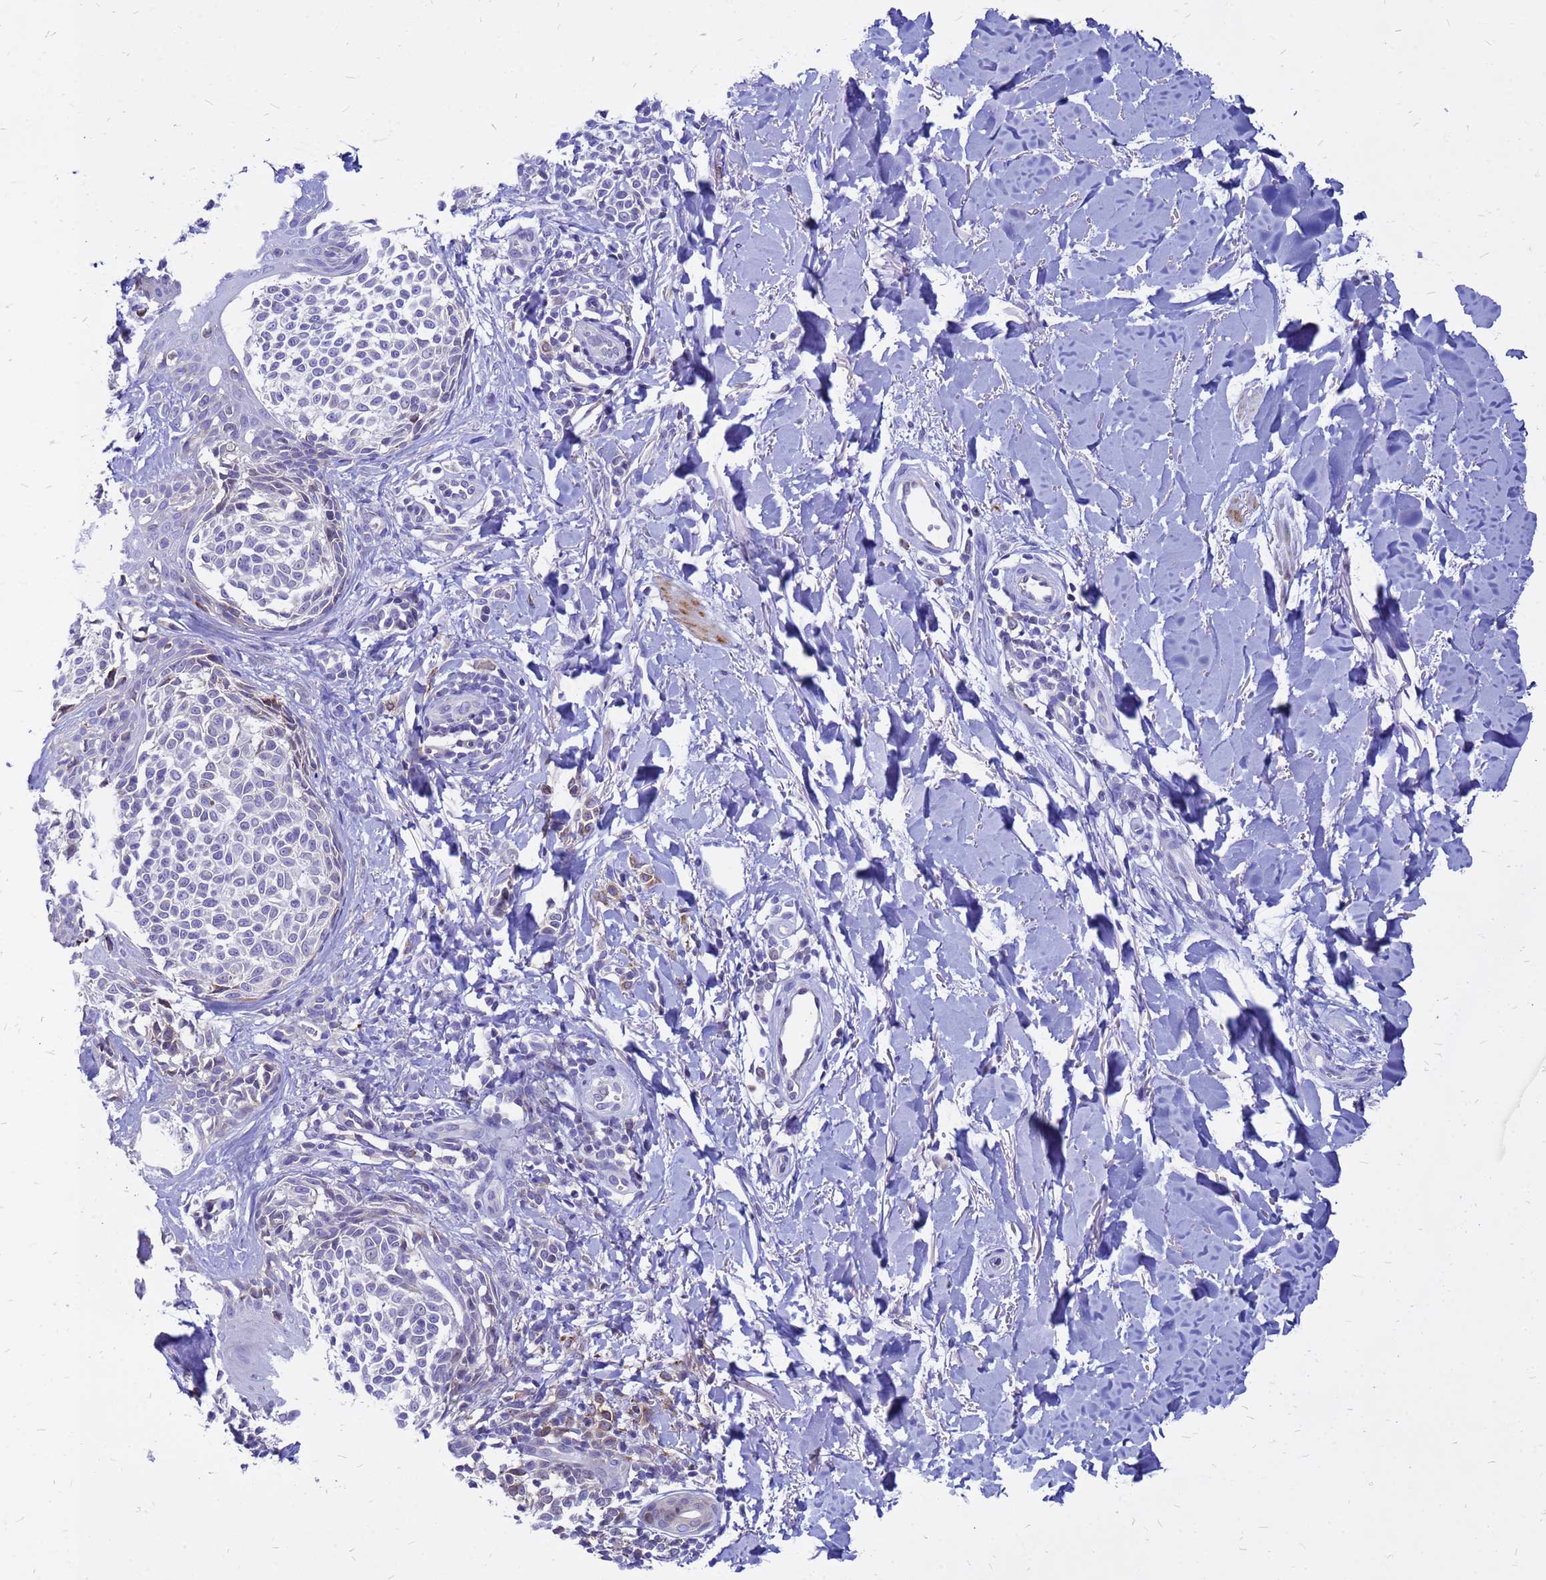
{"staining": {"intensity": "negative", "quantity": "none", "location": "none"}, "tissue": "melanoma", "cell_type": "Tumor cells", "image_type": "cancer", "snomed": [{"axis": "morphology", "description": "Malignant melanoma, NOS"}, {"axis": "topography", "description": "Skin of upper extremity"}], "caption": "Protein analysis of melanoma displays no significant positivity in tumor cells.", "gene": "FHIP1A", "patient": {"sex": "male", "age": 40}}